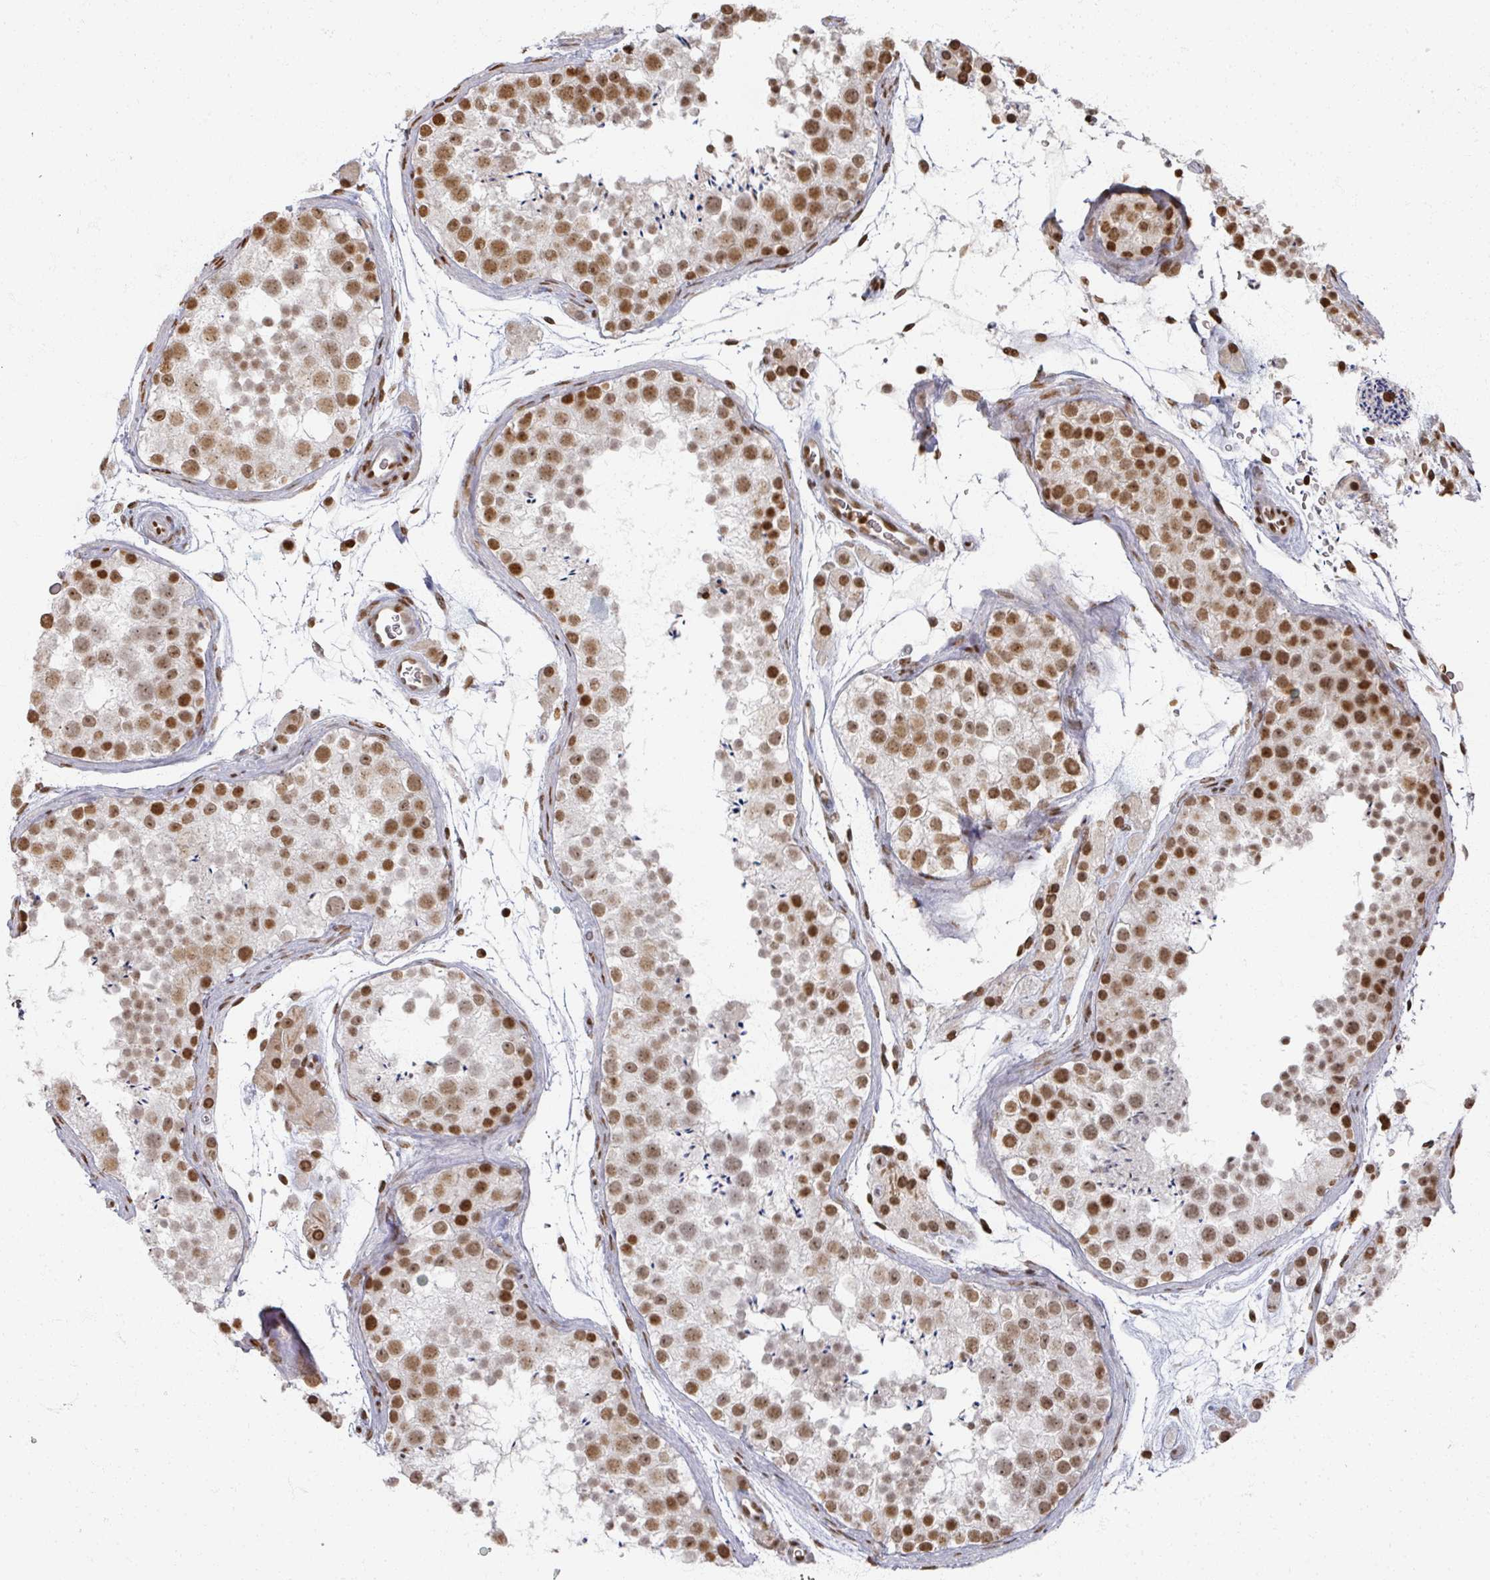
{"staining": {"intensity": "moderate", "quantity": ">75%", "location": "nuclear"}, "tissue": "testis", "cell_type": "Cells in seminiferous ducts", "image_type": "normal", "snomed": [{"axis": "morphology", "description": "Normal tissue, NOS"}, {"axis": "topography", "description": "Testis"}], "caption": "Brown immunohistochemical staining in benign human testis reveals moderate nuclear positivity in about >75% of cells in seminiferous ducts.", "gene": "DCUN1D5", "patient": {"sex": "male", "age": 41}}